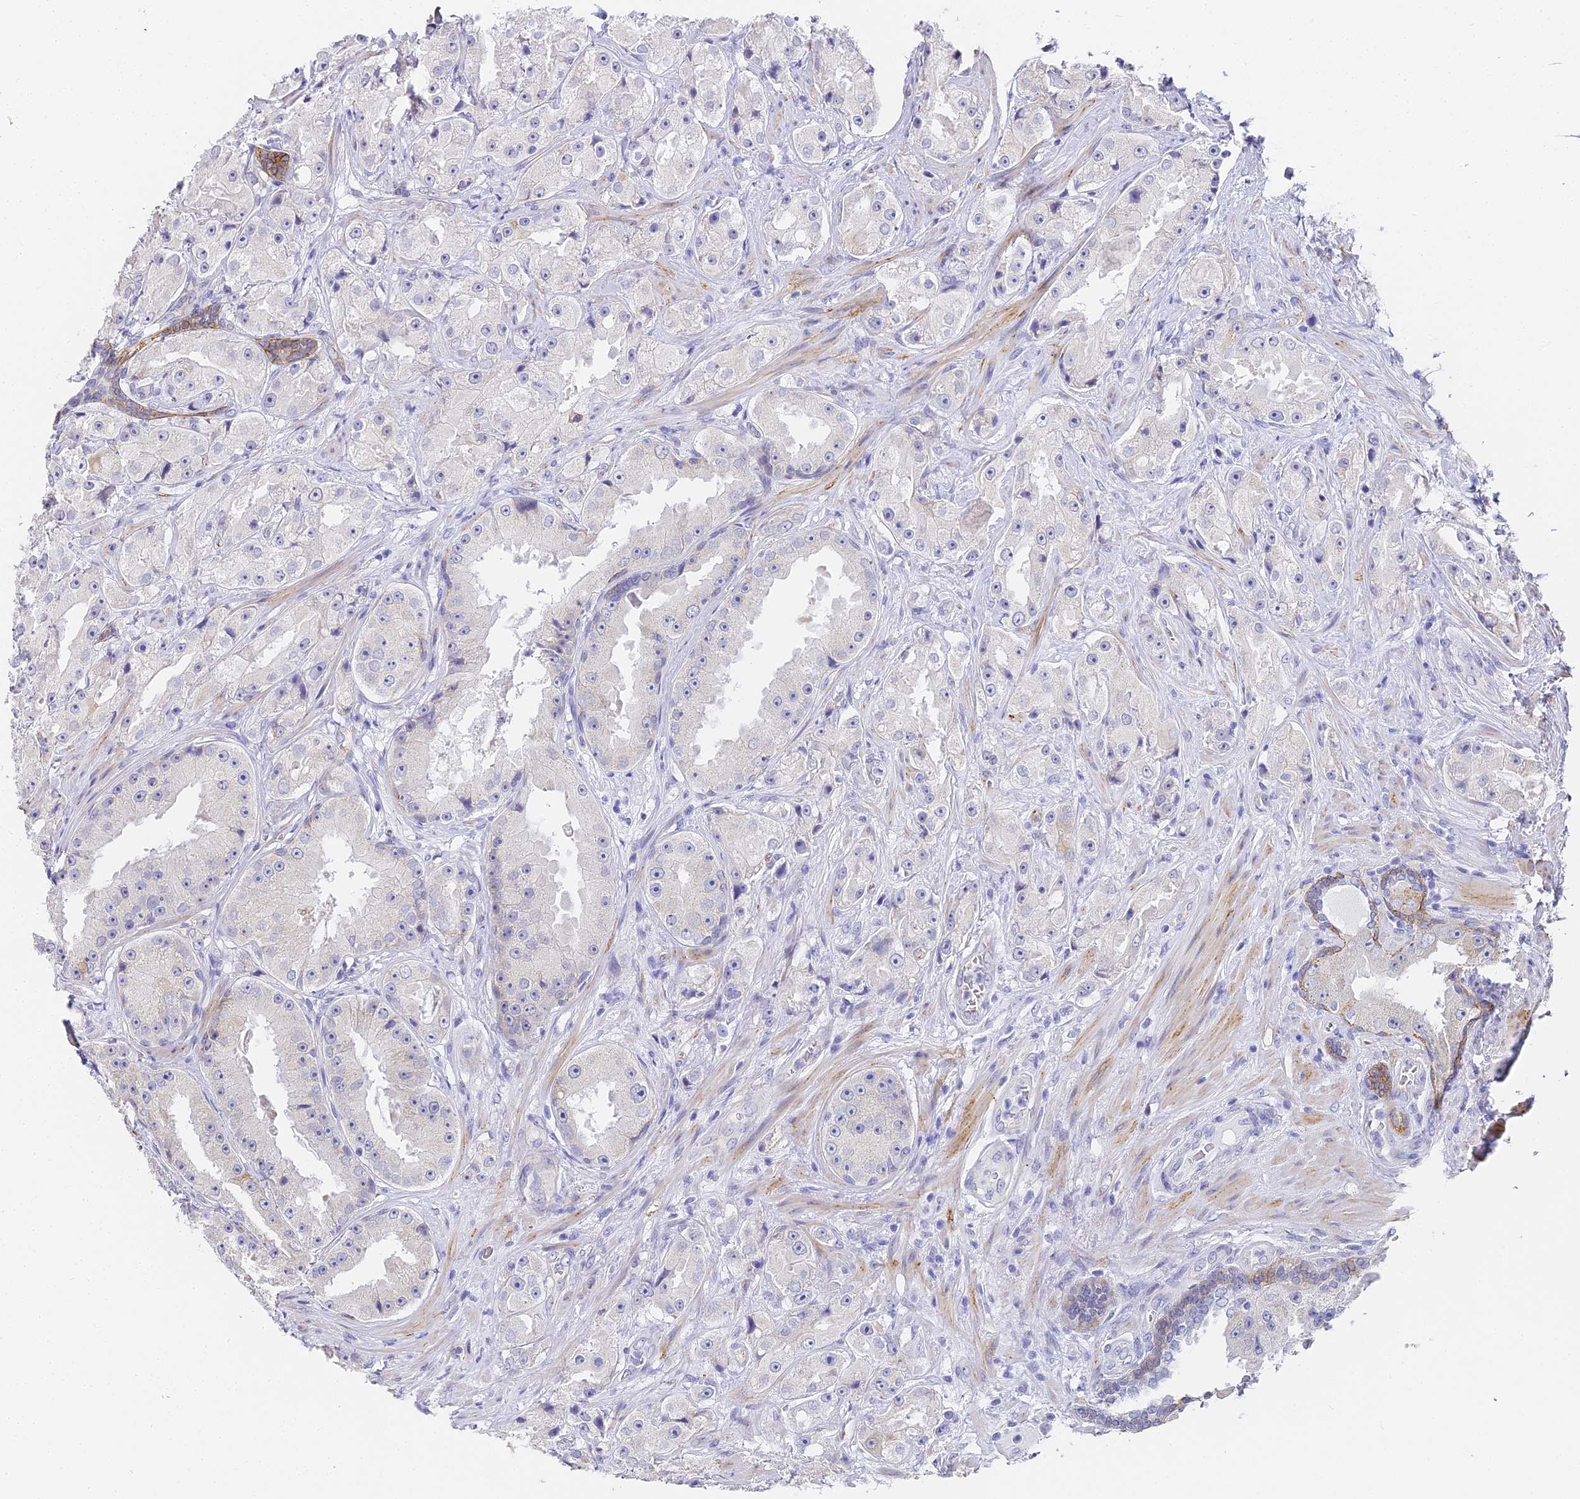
{"staining": {"intensity": "negative", "quantity": "none", "location": "none"}, "tissue": "prostate cancer", "cell_type": "Tumor cells", "image_type": "cancer", "snomed": [{"axis": "morphology", "description": "Adenocarcinoma, High grade"}, {"axis": "topography", "description": "Prostate"}], "caption": "Immunohistochemical staining of prostate cancer reveals no significant expression in tumor cells.", "gene": "GJA1", "patient": {"sex": "male", "age": 73}}